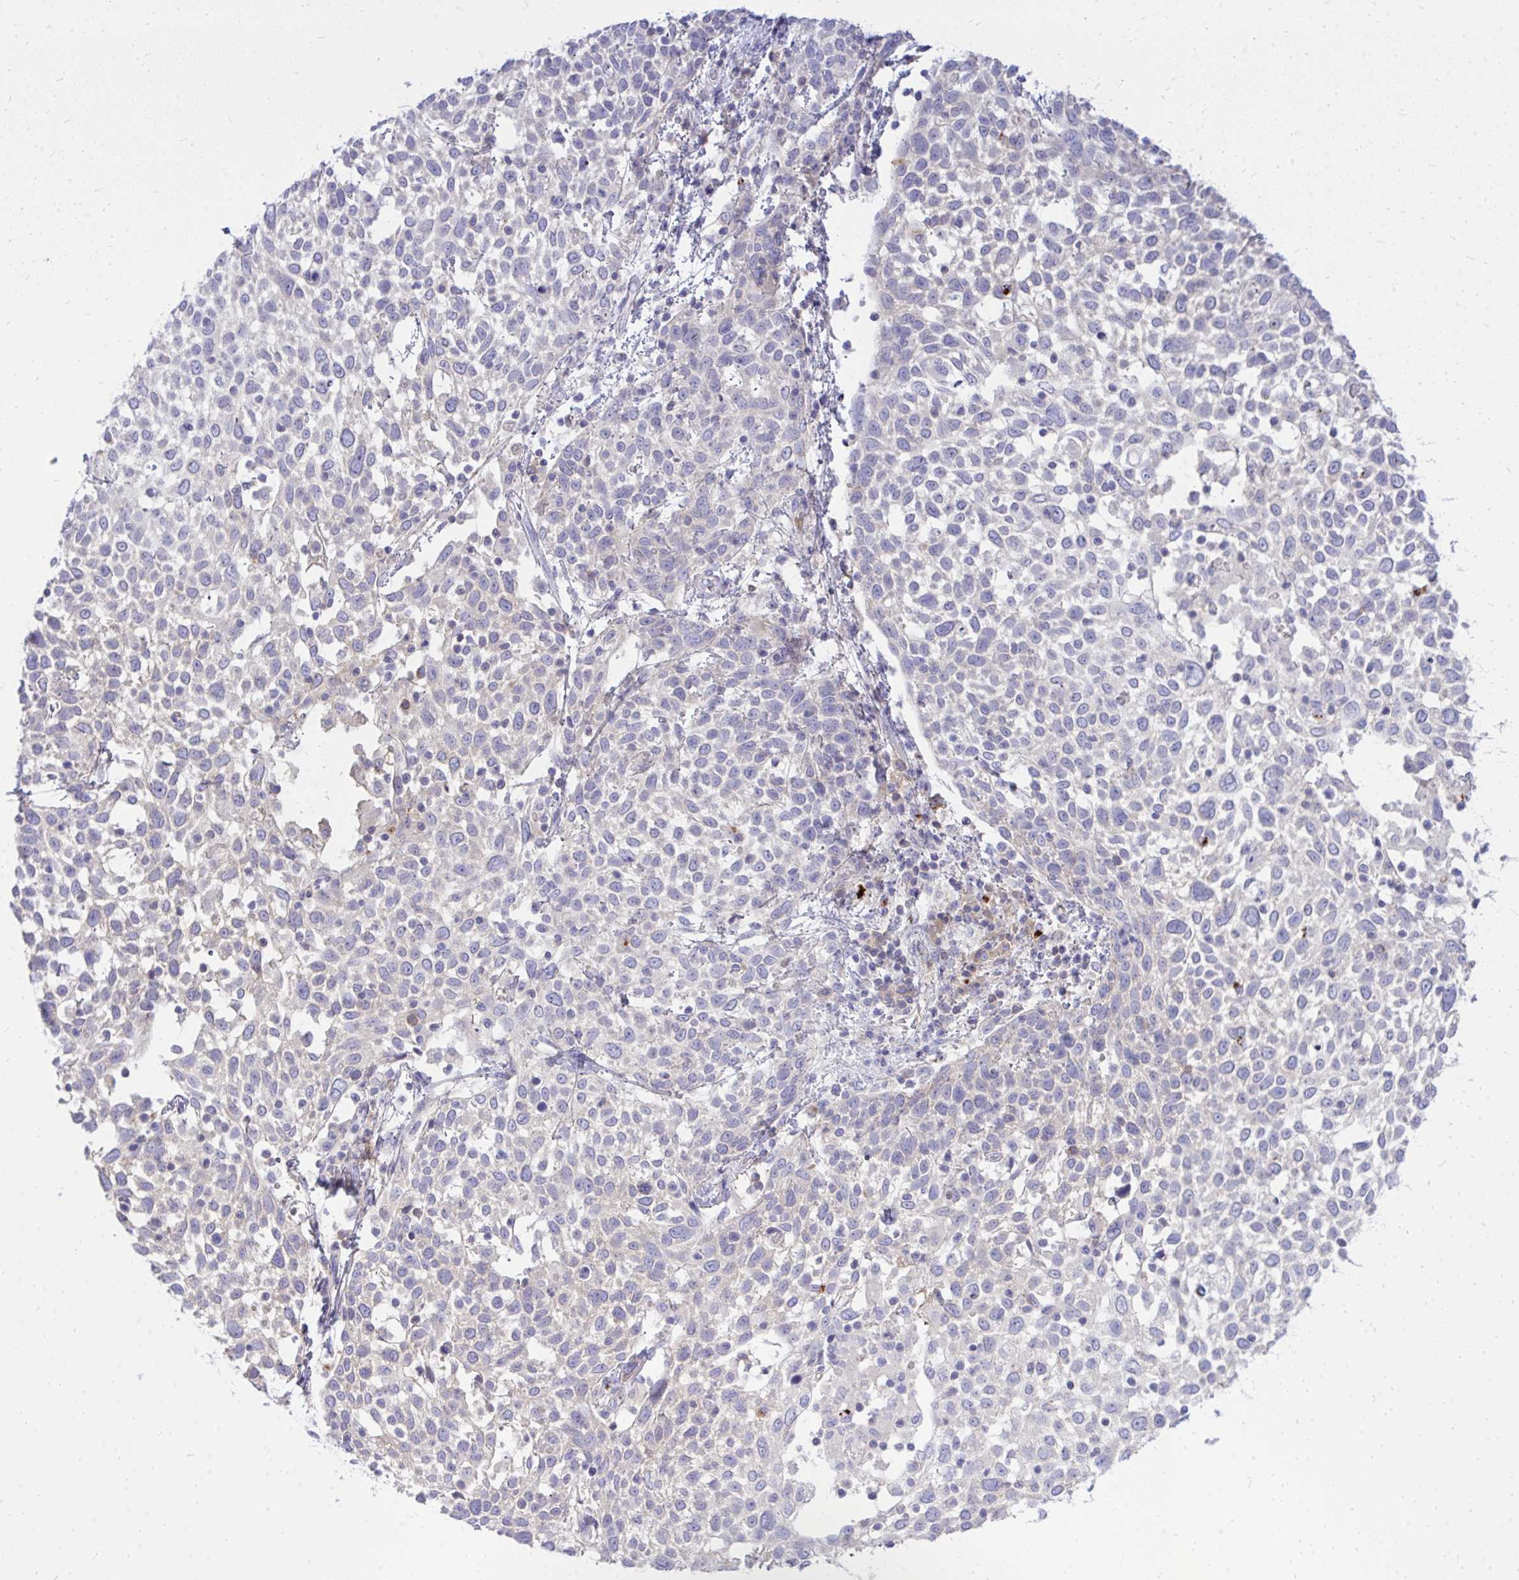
{"staining": {"intensity": "negative", "quantity": "none", "location": "none"}, "tissue": "cervical cancer", "cell_type": "Tumor cells", "image_type": "cancer", "snomed": [{"axis": "morphology", "description": "Squamous cell carcinoma, NOS"}, {"axis": "topography", "description": "Cervix"}], "caption": "DAB (3,3'-diaminobenzidine) immunohistochemical staining of cervical cancer (squamous cell carcinoma) displays no significant staining in tumor cells.", "gene": "TP53I11", "patient": {"sex": "female", "age": 61}}